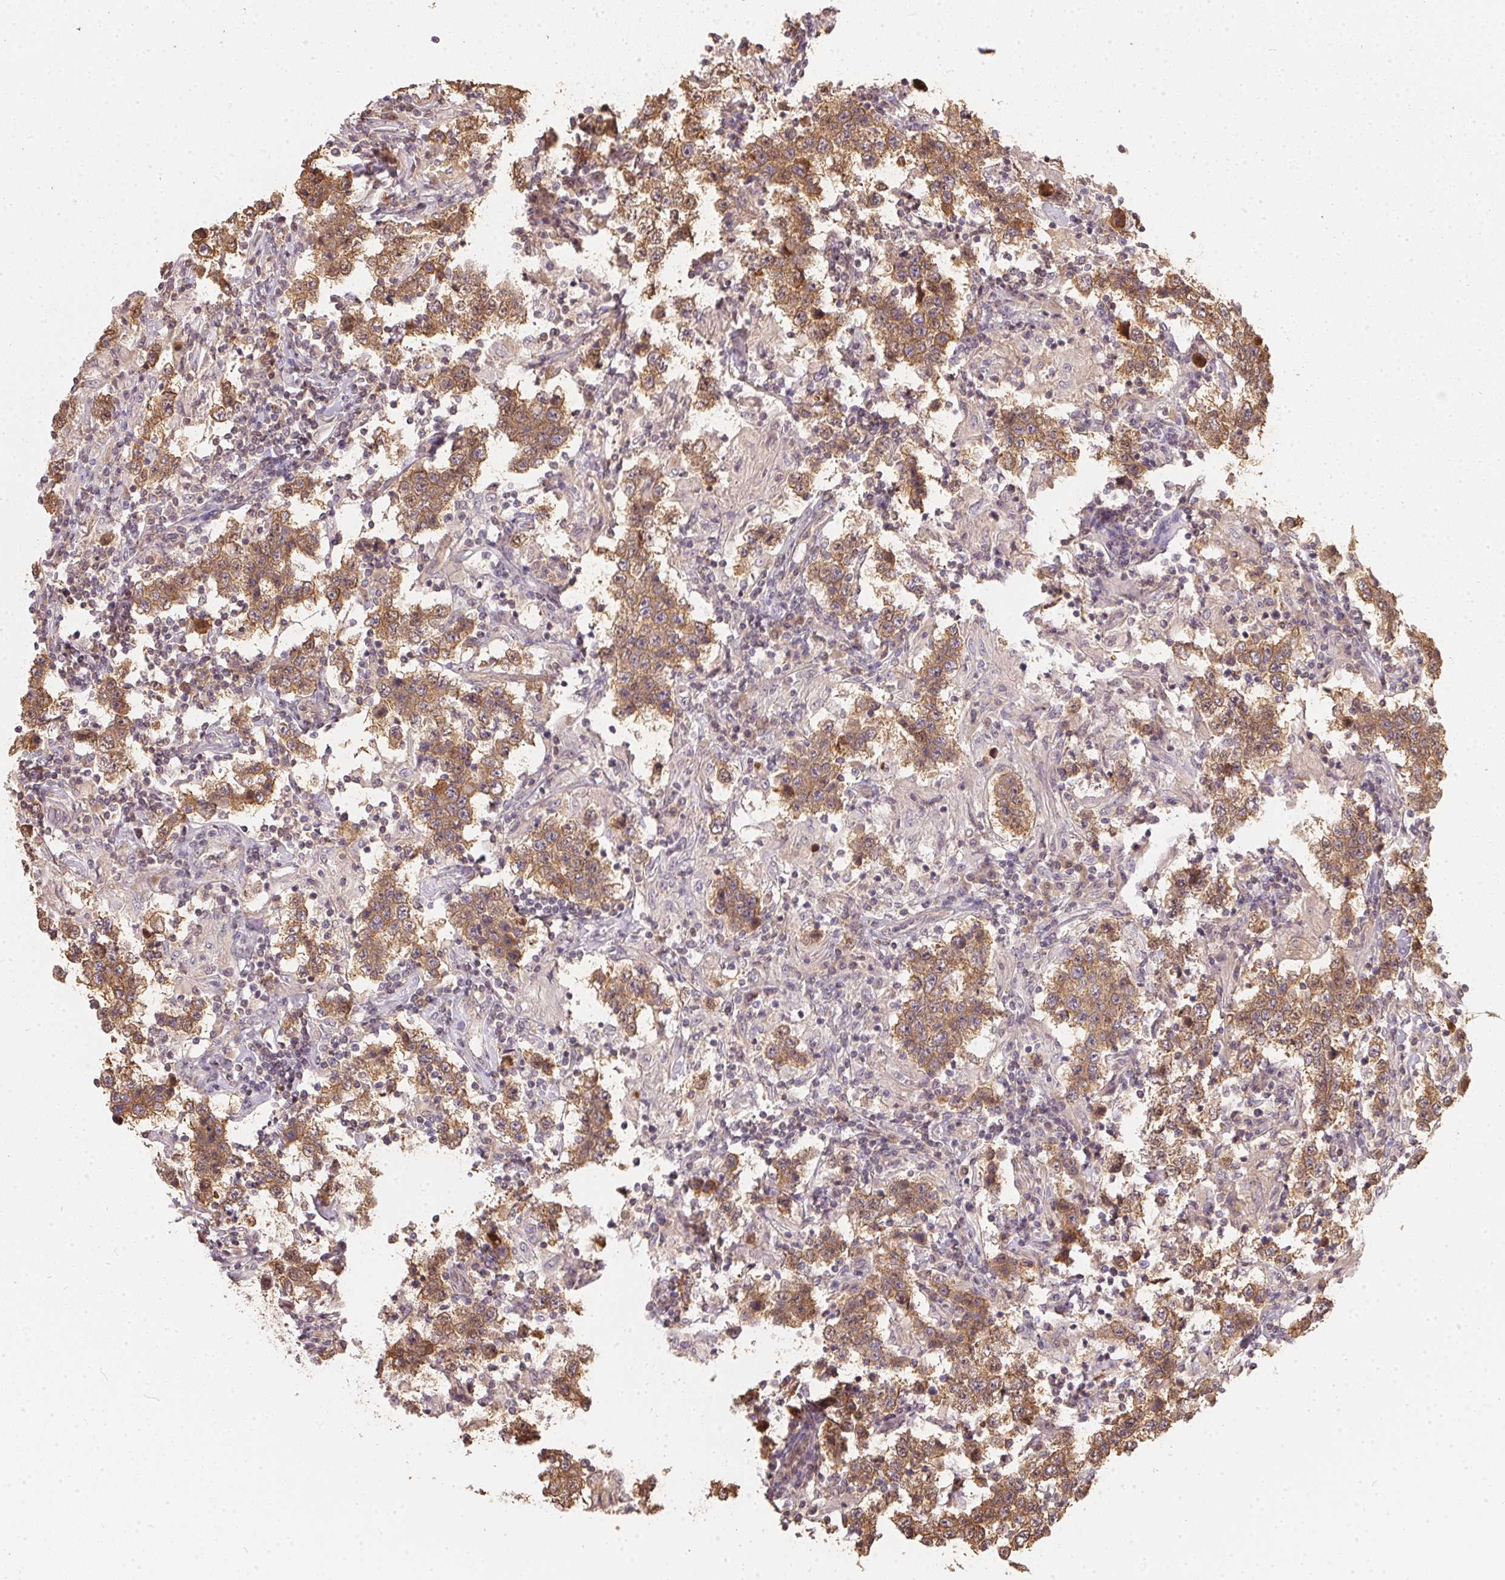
{"staining": {"intensity": "moderate", "quantity": ">75%", "location": "cytoplasmic/membranous"}, "tissue": "testis cancer", "cell_type": "Tumor cells", "image_type": "cancer", "snomed": [{"axis": "morphology", "description": "Seminoma, NOS"}, {"axis": "morphology", "description": "Carcinoma, Embryonal, NOS"}, {"axis": "topography", "description": "Testis"}], "caption": "Moderate cytoplasmic/membranous protein positivity is present in about >75% of tumor cells in testis embryonal carcinoma.", "gene": "BLMH", "patient": {"sex": "male", "age": 41}}